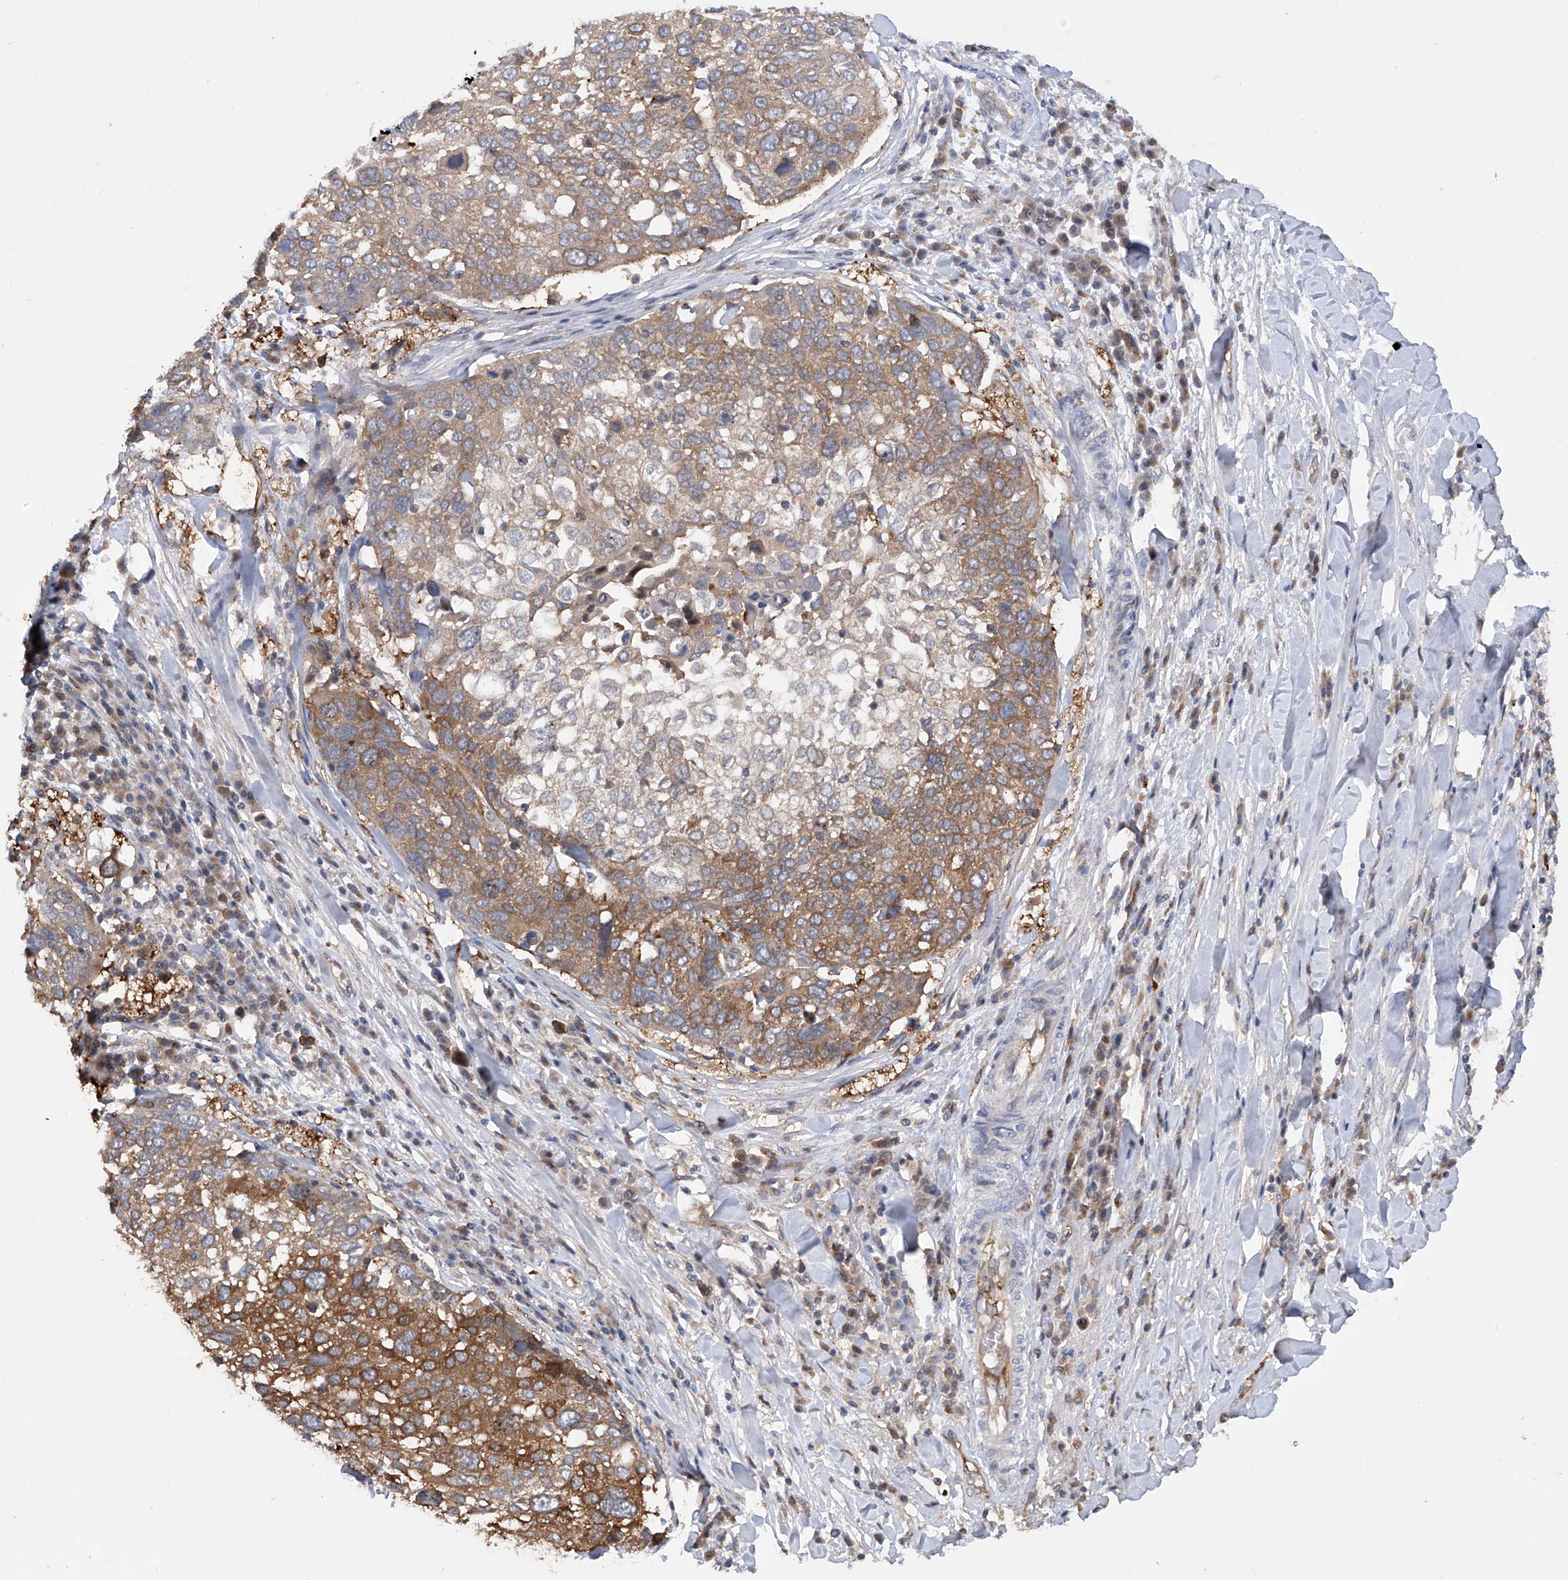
{"staining": {"intensity": "moderate", "quantity": ">75%", "location": "cytoplasmic/membranous"}, "tissue": "lung cancer", "cell_type": "Tumor cells", "image_type": "cancer", "snomed": [{"axis": "morphology", "description": "Squamous cell carcinoma, NOS"}, {"axis": "topography", "description": "Lung"}], "caption": "The micrograph displays immunohistochemical staining of lung cancer (squamous cell carcinoma). There is moderate cytoplasmic/membranous staining is appreciated in about >75% of tumor cells.", "gene": "NUDT17", "patient": {"sex": "male", "age": 65}}